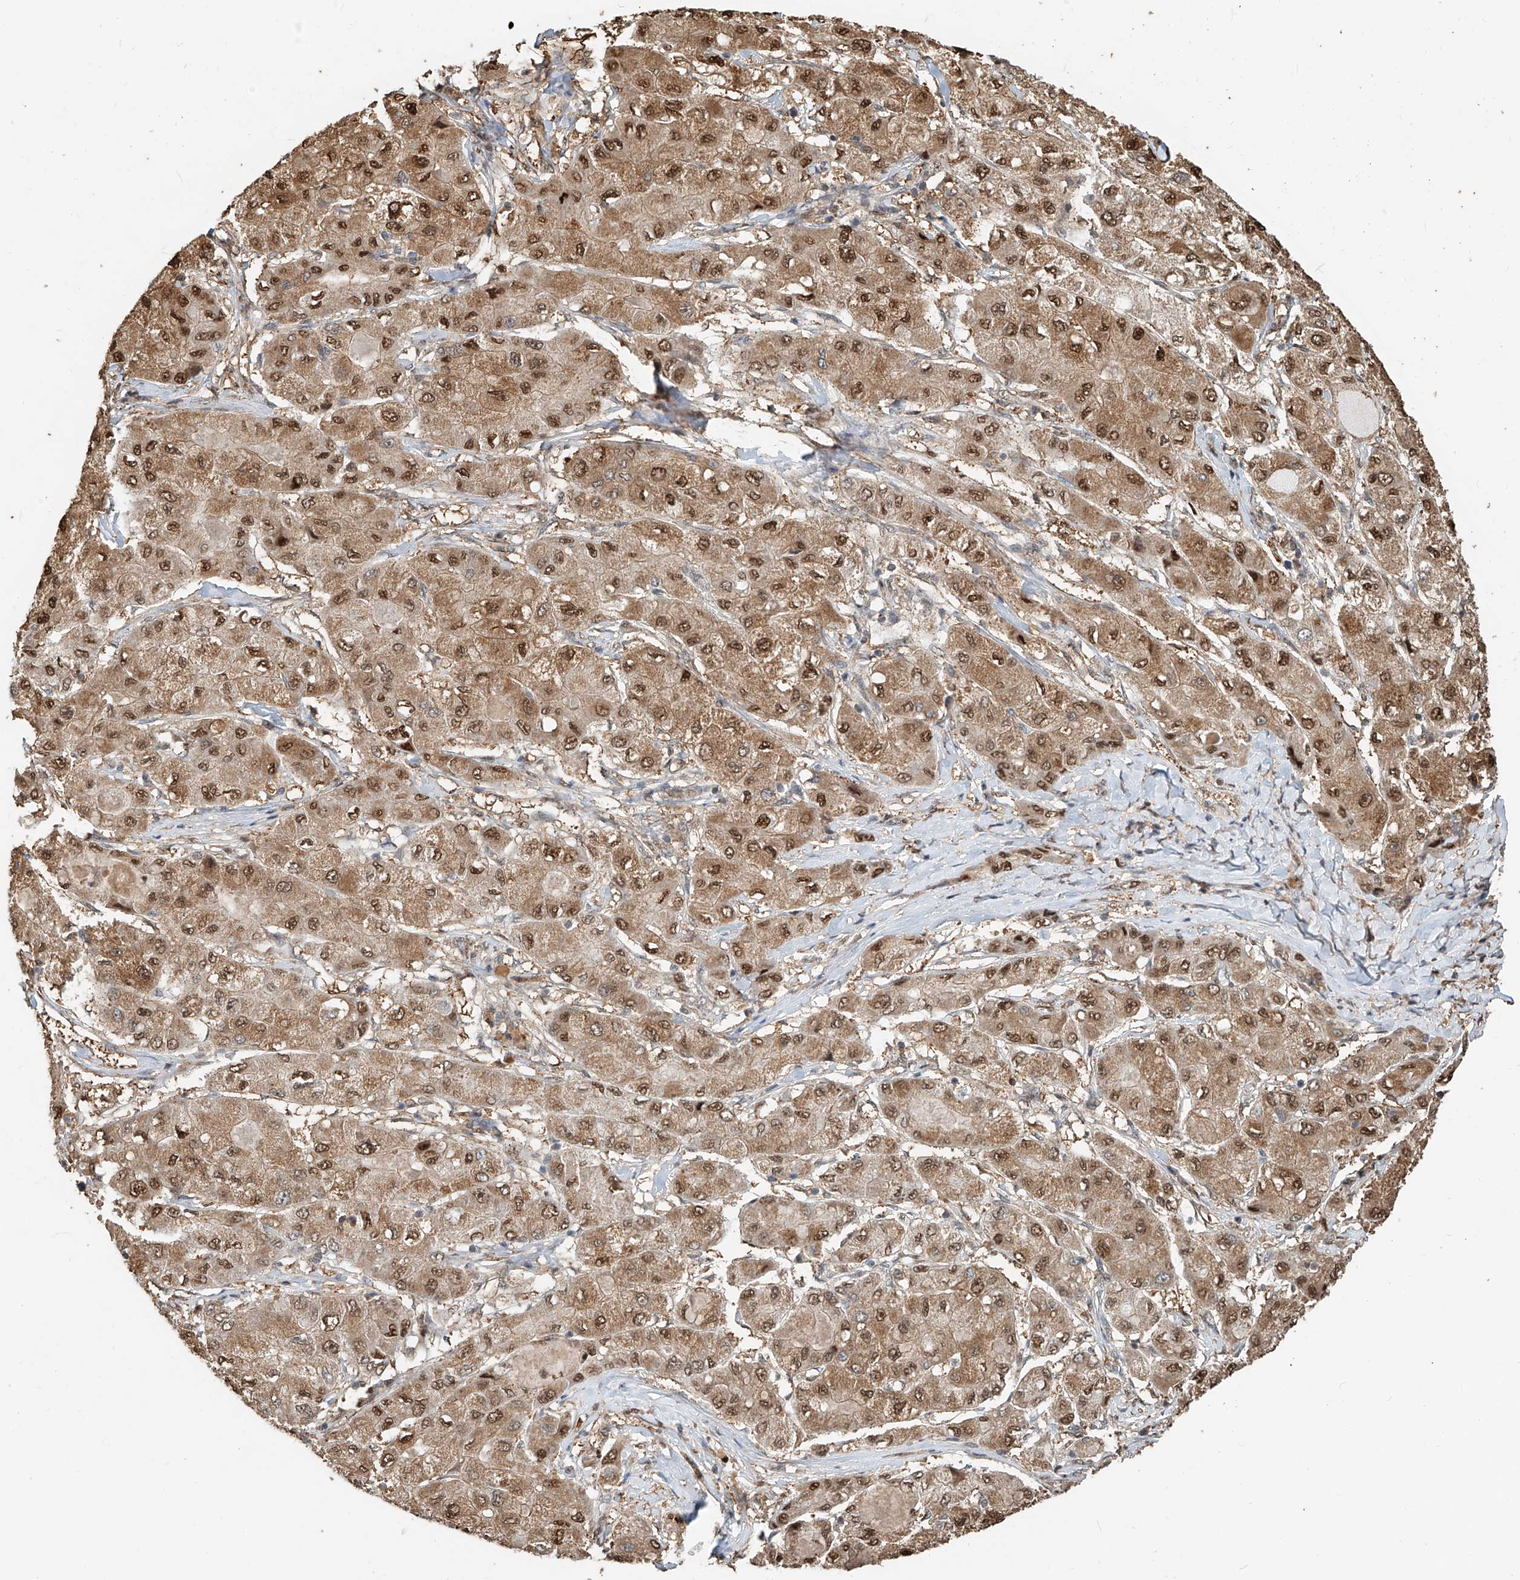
{"staining": {"intensity": "moderate", "quantity": ">75%", "location": "cytoplasmic/membranous,nuclear"}, "tissue": "liver cancer", "cell_type": "Tumor cells", "image_type": "cancer", "snomed": [{"axis": "morphology", "description": "Carcinoma, Hepatocellular, NOS"}, {"axis": "topography", "description": "Liver"}], "caption": "A medium amount of moderate cytoplasmic/membranous and nuclear positivity is appreciated in about >75% of tumor cells in hepatocellular carcinoma (liver) tissue.", "gene": "RMND1", "patient": {"sex": "male", "age": 80}}